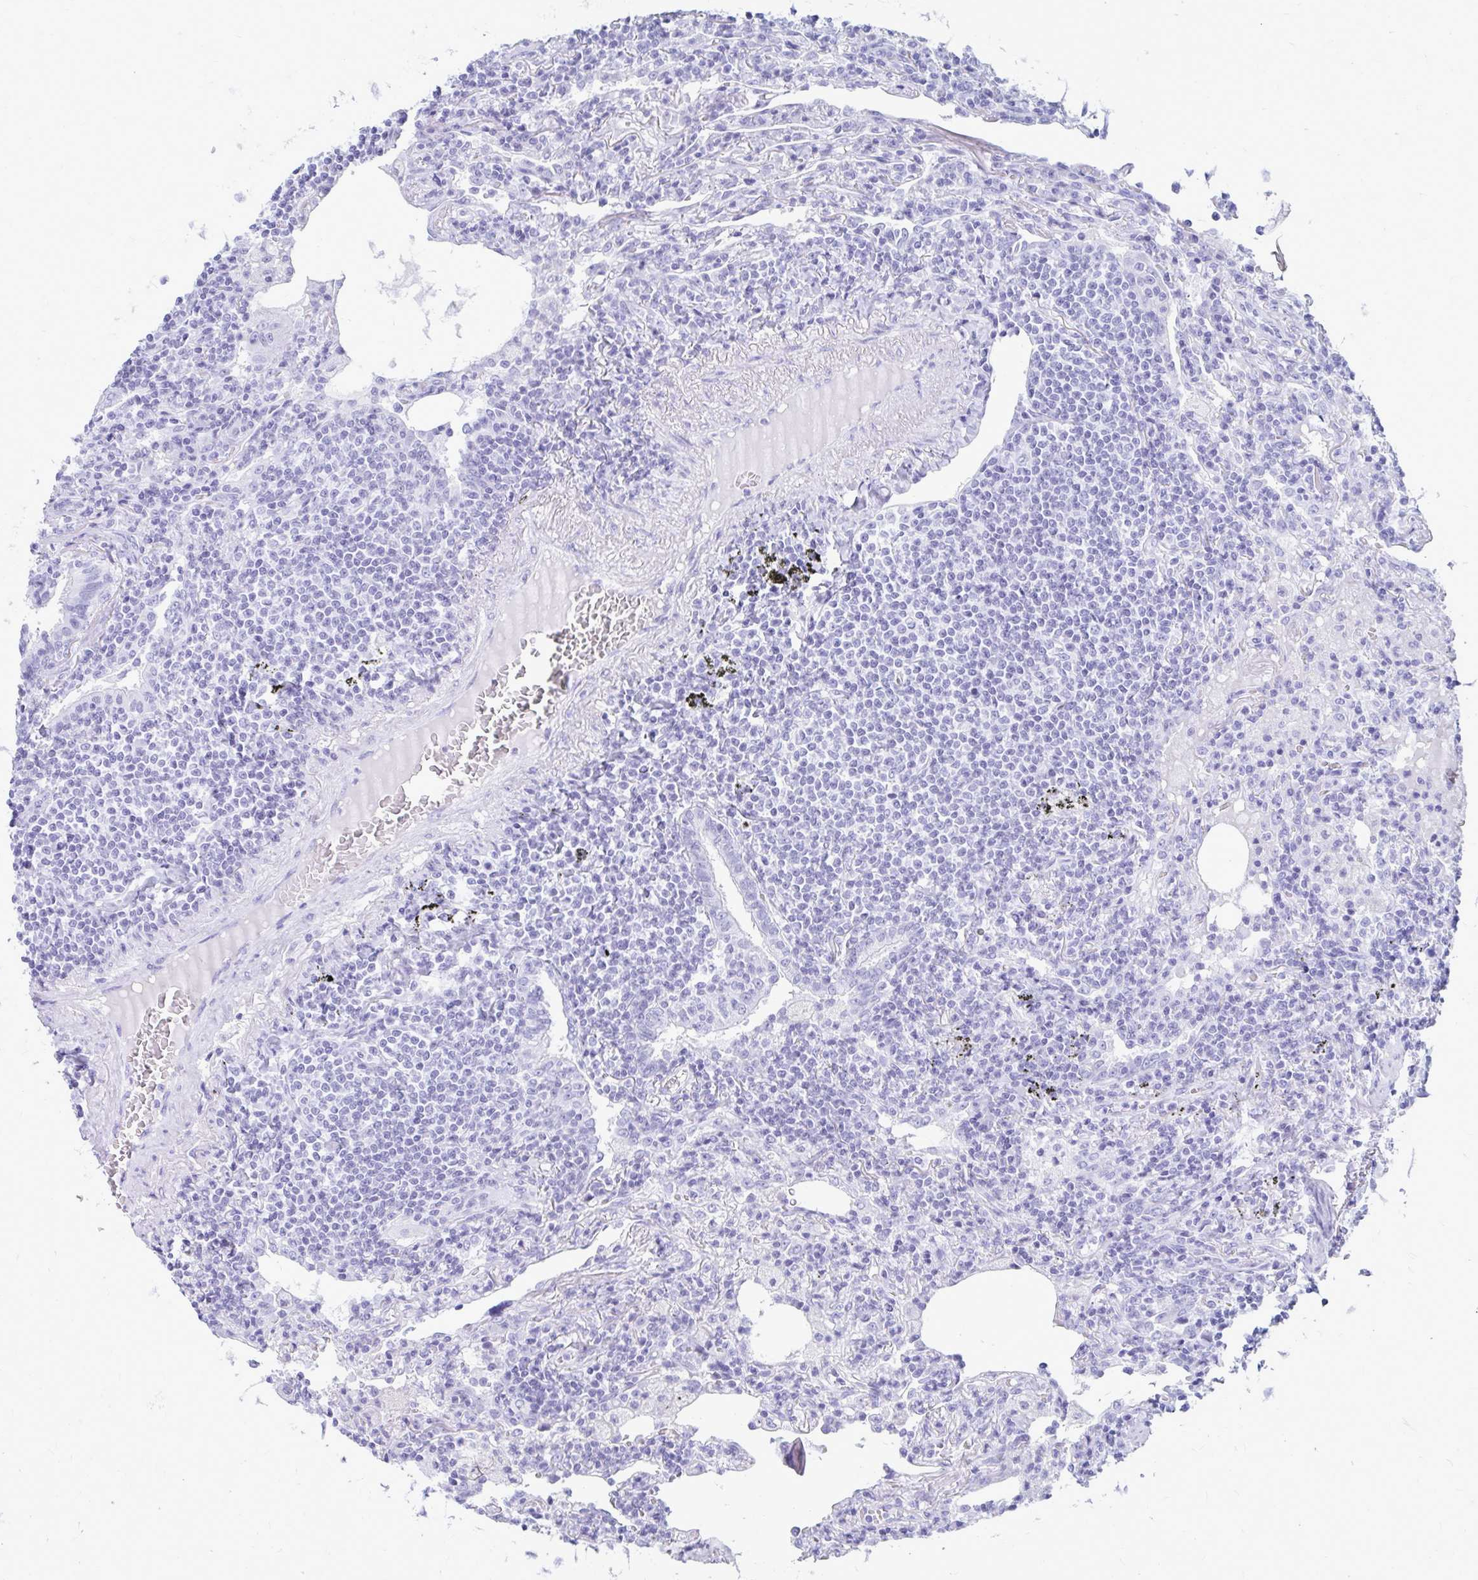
{"staining": {"intensity": "negative", "quantity": "none", "location": "none"}, "tissue": "lymphoma", "cell_type": "Tumor cells", "image_type": "cancer", "snomed": [{"axis": "morphology", "description": "Malignant lymphoma, non-Hodgkin's type, Low grade"}, {"axis": "topography", "description": "Lung"}], "caption": "A high-resolution micrograph shows IHC staining of lymphoma, which reveals no significant expression in tumor cells. (Brightfield microscopy of DAB immunohistochemistry (IHC) at high magnification).", "gene": "OR10R2", "patient": {"sex": "female", "age": 71}}